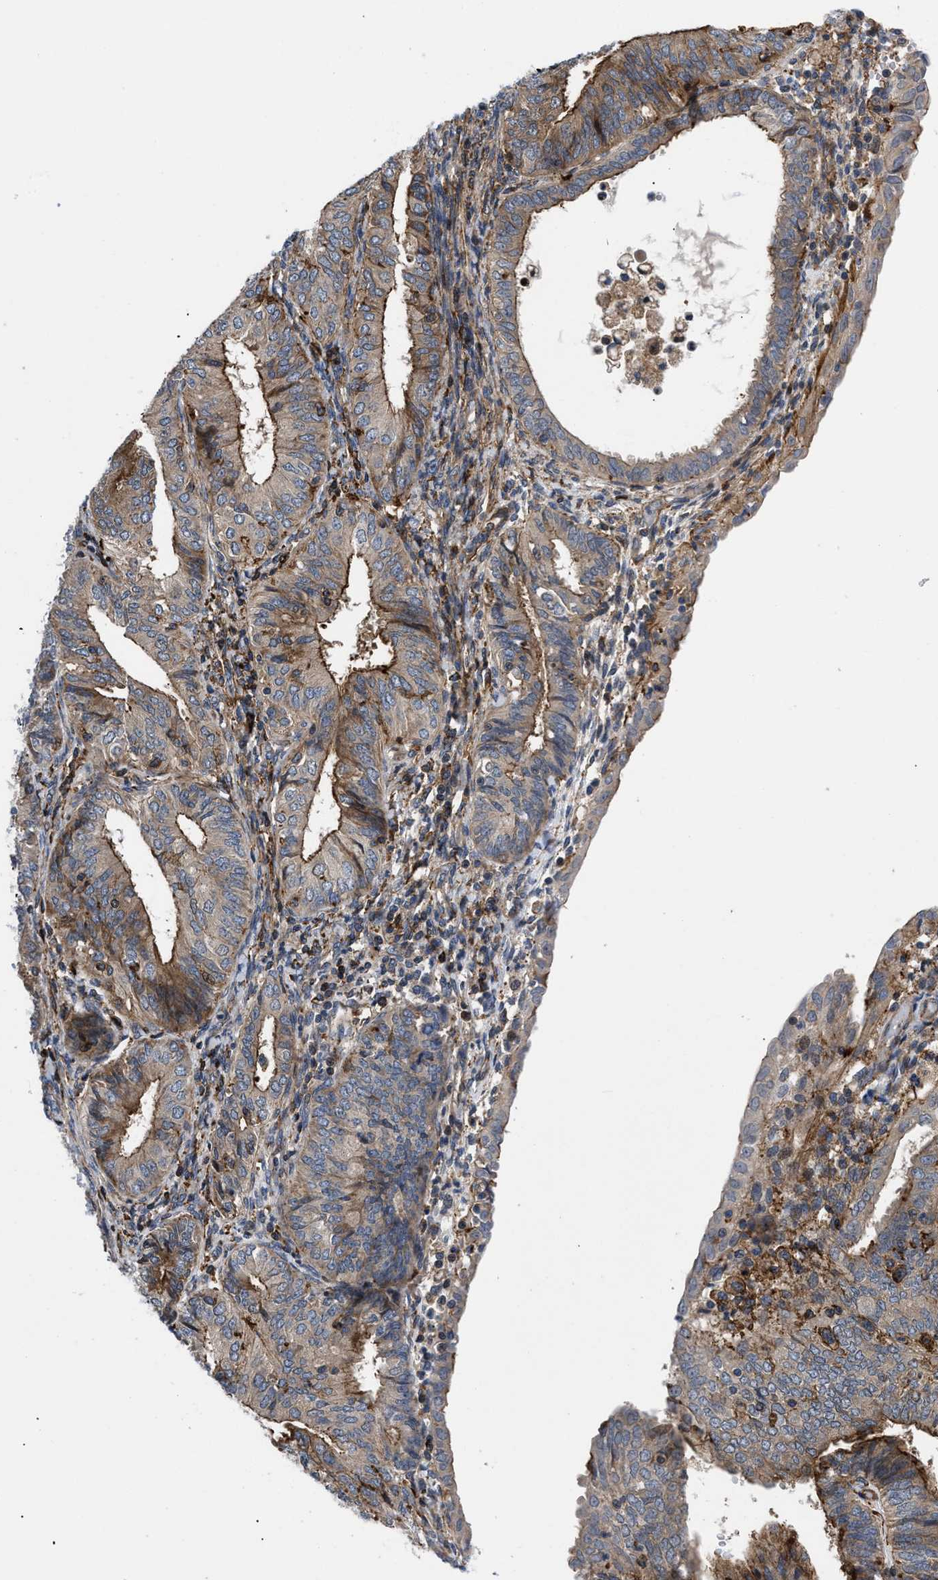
{"staining": {"intensity": "strong", "quantity": ">75%", "location": "cytoplasmic/membranous"}, "tissue": "endometrial cancer", "cell_type": "Tumor cells", "image_type": "cancer", "snomed": [{"axis": "morphology", "description": "Adenocarcinoma, NOS"}, {"axis": "topography", "description": "Endometrium"}], "caption": "Brown immunohistochemical staining in endometrial adenocarcinoma demonstrates strong cytoplasmic/membranous expression in about >75% of tumor cells.", "gene": "SPAST", "patient": {"sex": "female", "age": 58}}